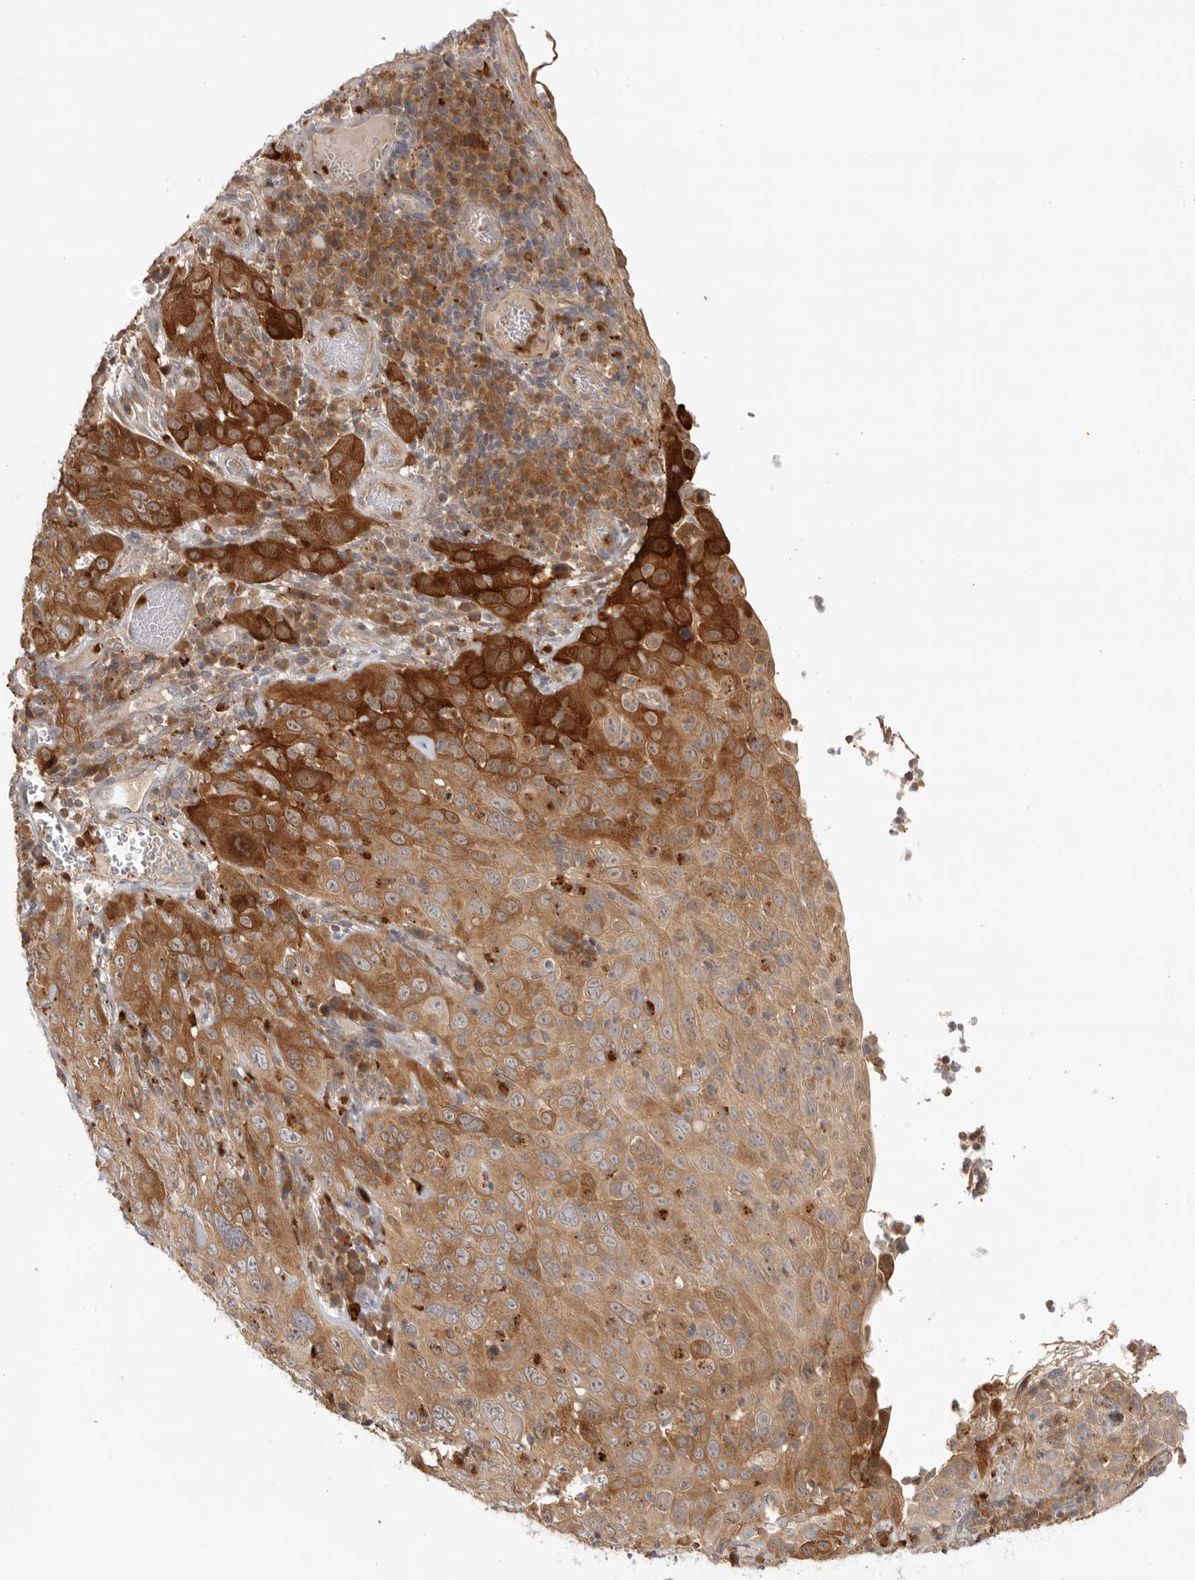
{"staining": {"intensity": "strong", "quantity": ">75%", "location": "cytoplasmic/membranous"}, "tissue": "cervical cancer", "cell_type": "Tumor cells", "image_type": "cancer", "snomed": [{"axis": "morphology", "description": "Squamous cell carcinoma, NOS"}, {"axis": "topography", "description": "Cervix"}], "caption": "Immunohistochemistry (IHC) staining of cervical cancer (squamous cell carcinoma), which exhibits high levels of strong cytoplasmic/membranous expression in about >75% of tumor cells indicating strong cytoplasmic/membranous protein staining. The staining was performed using DAB (3,3'-diaminobenzidine) (brown) for protein detection and nuclei were counterstained in hematoxylin (blue).", "gene": "GNE", "patient": {"sex": "female", "age": 46}}